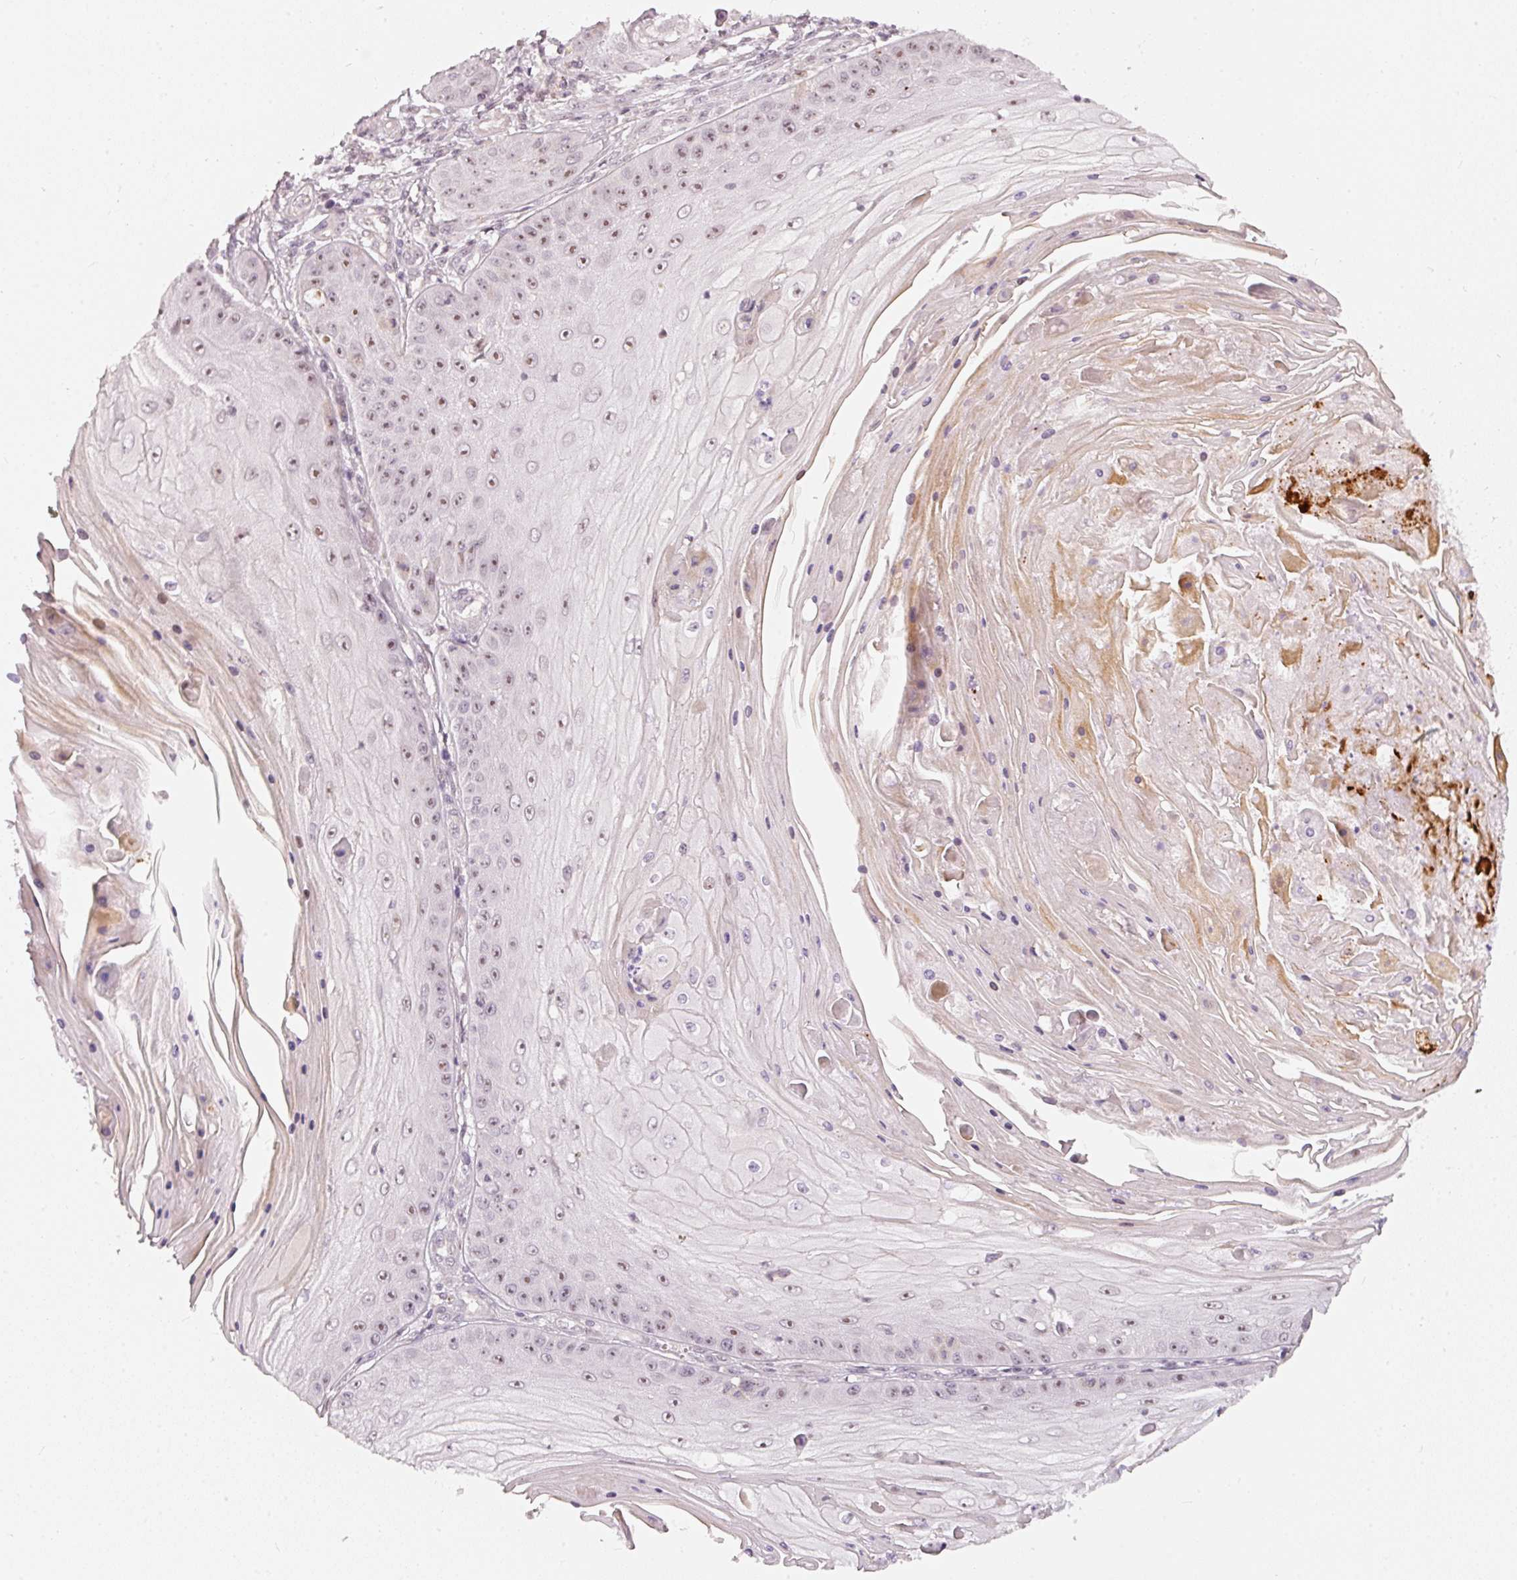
{"staining": {"intensity": "moderate", "quantity": "25%-75%", "location": "nuclear"}, "tissue": "skin cancer", "cell_type": "Tumor cells", "image_type": "cancer", "snomed": [{"axis": "morphology", "description": "Squamous cell carcinoma, NOS"}, {"axis": "topography", "description": "Skin"}], "caption": "This is a histology image of immunohistochemistry (IHC) staining of skin cancer (squamous cell carcinoma), which shows moderate staining in the nuclear of tumor cells.", "gene": "MXRA8", "patient": {"sex": "male", "age": 70}}